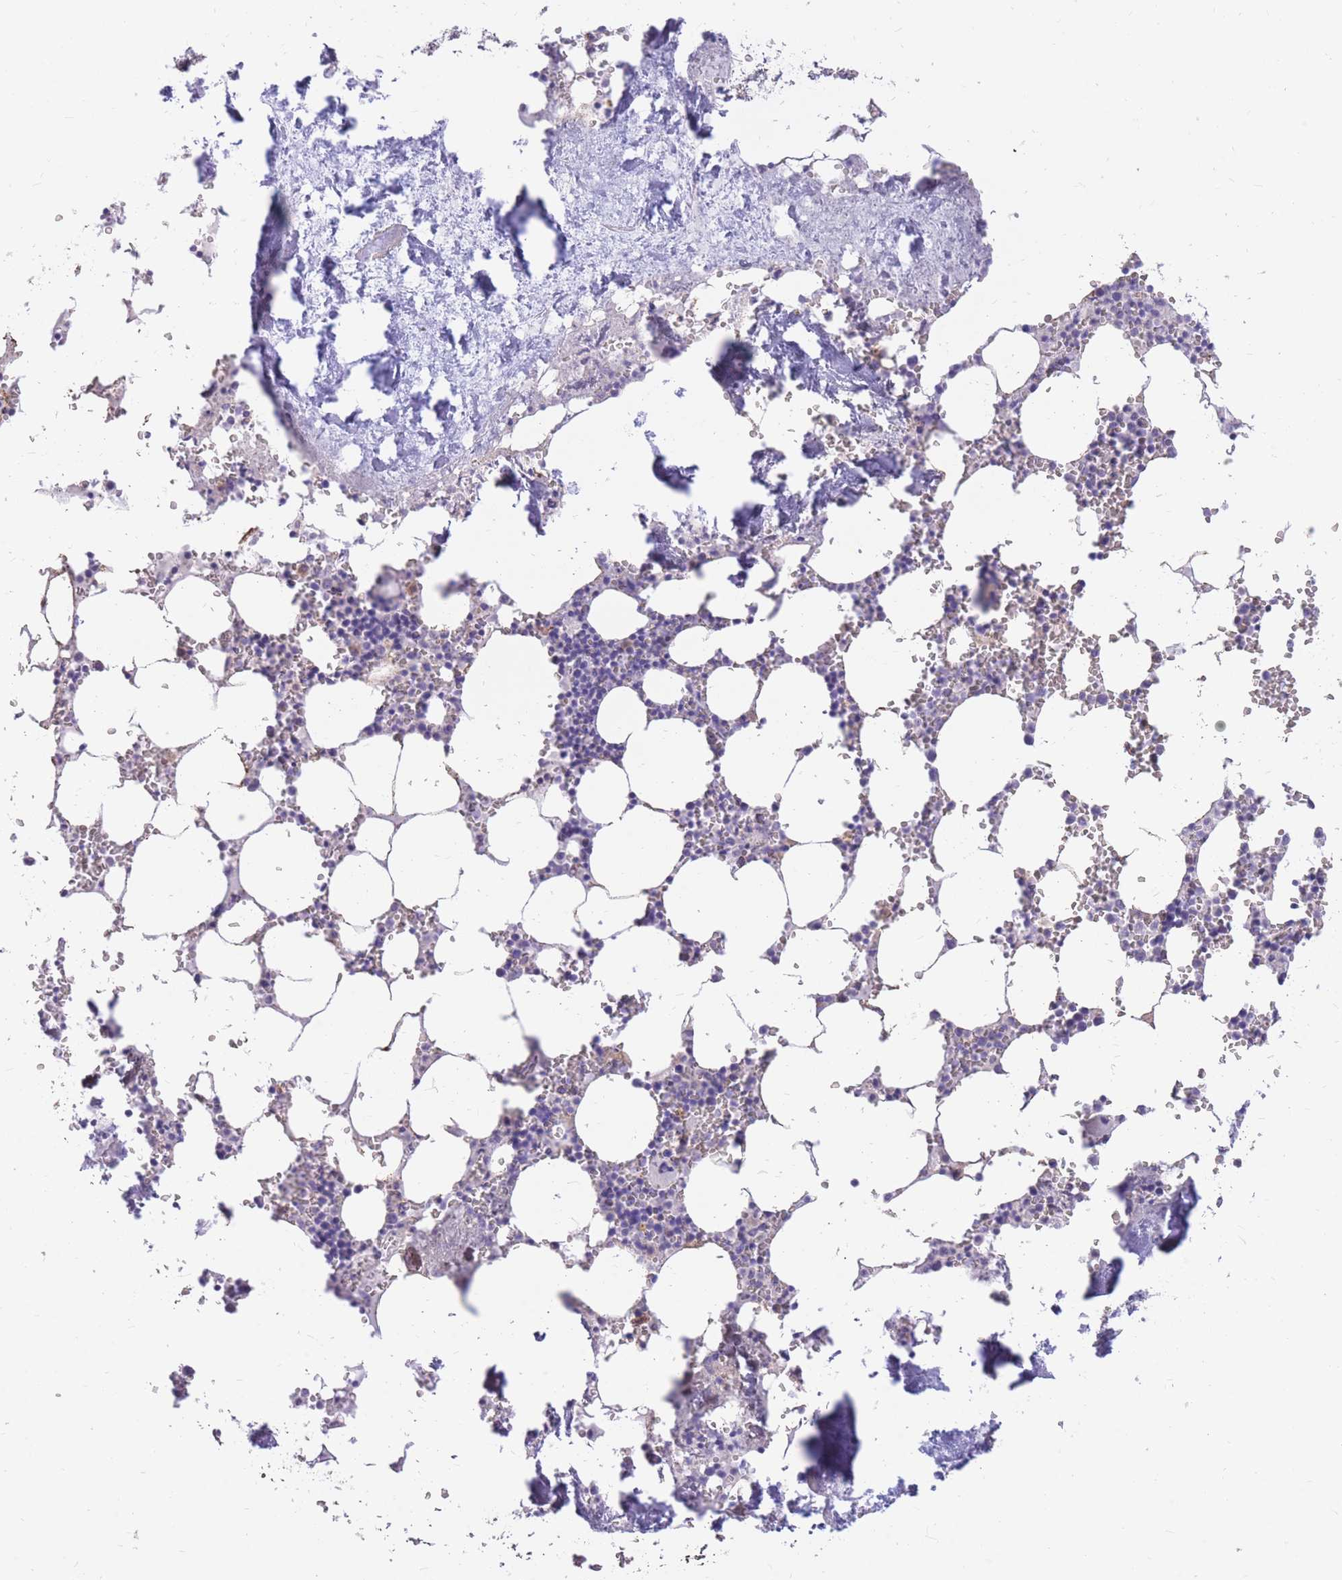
{"staining": {"intensity": "negative", "quantity": "none", "location": "none"}, "tissue": "bone marrow", "cell_type": "Hematopoietic cells", "image_type": "normal", "snomed": [{"axis": "morphology", "description": "Normal tissue, NOS"}, {"axis": "topography", "description": "Bone marrow"}], "caption": "This is an immunohistochemistry image of benign bone marrow. There is no staining in hematopoietic cells.", "gene": "RNF170", "patient": {"sex": "male", "age": 54}}